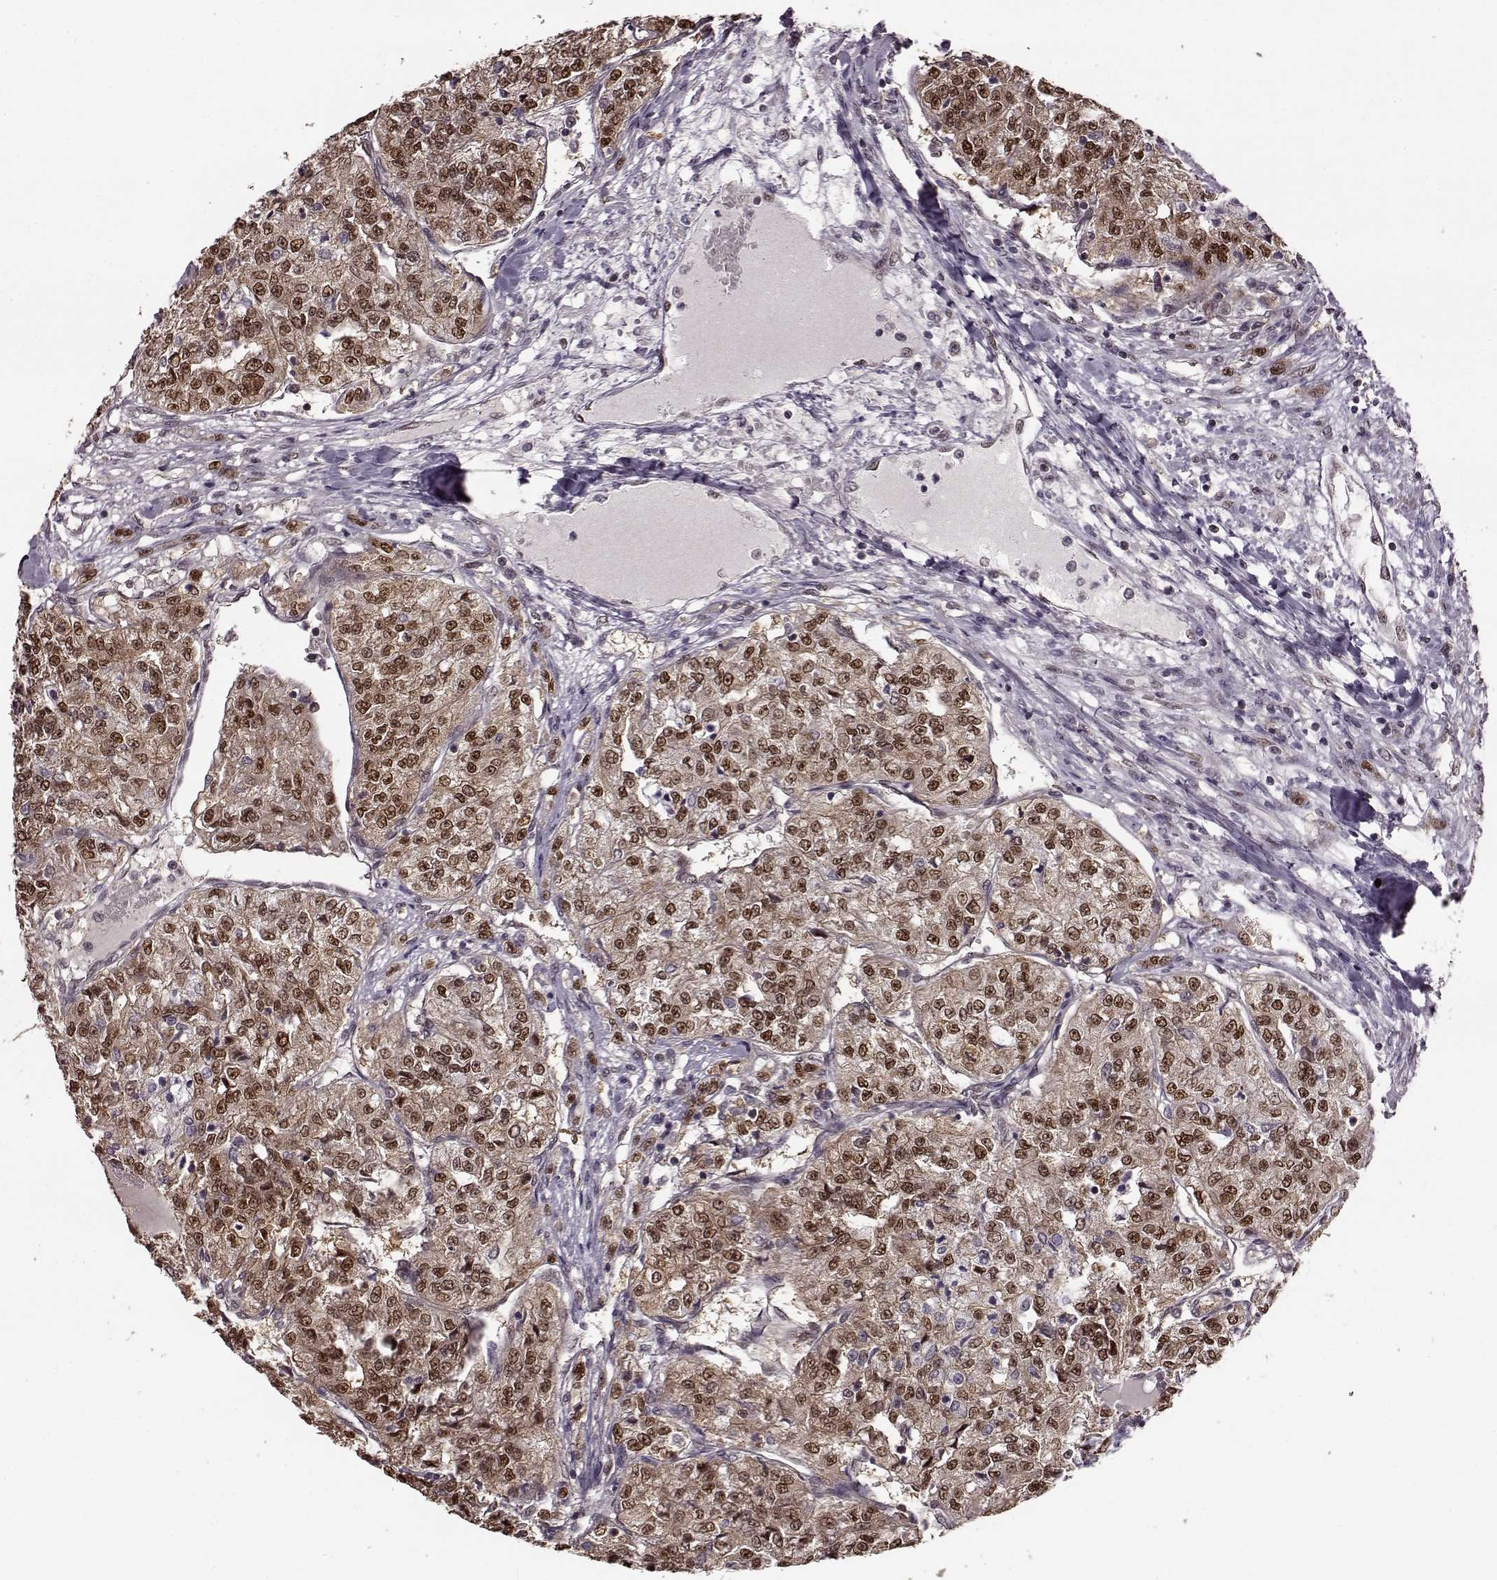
{"staining": {"intensity": "moderate", "quantity": ">75%", "location": "cytoplasmic/membranous,nuclear"}, "tissue": "renal cancer", "cell_type": "Tumor cells", "image_type": "cancer", "snomed": [{"axis": "morphology", "description": "Adenocarcinoma, NOS"}, {"axis": "topography", "description": "Kidney"}], "caption": "Human renal cancer stained for a protein (brown) shows moderate cytoplasmic/membranous and nuclear positive positivity in approximately >75% of tumor cells.", "gene": "FTO", "patient": {"sex": "female", "age": 63}}